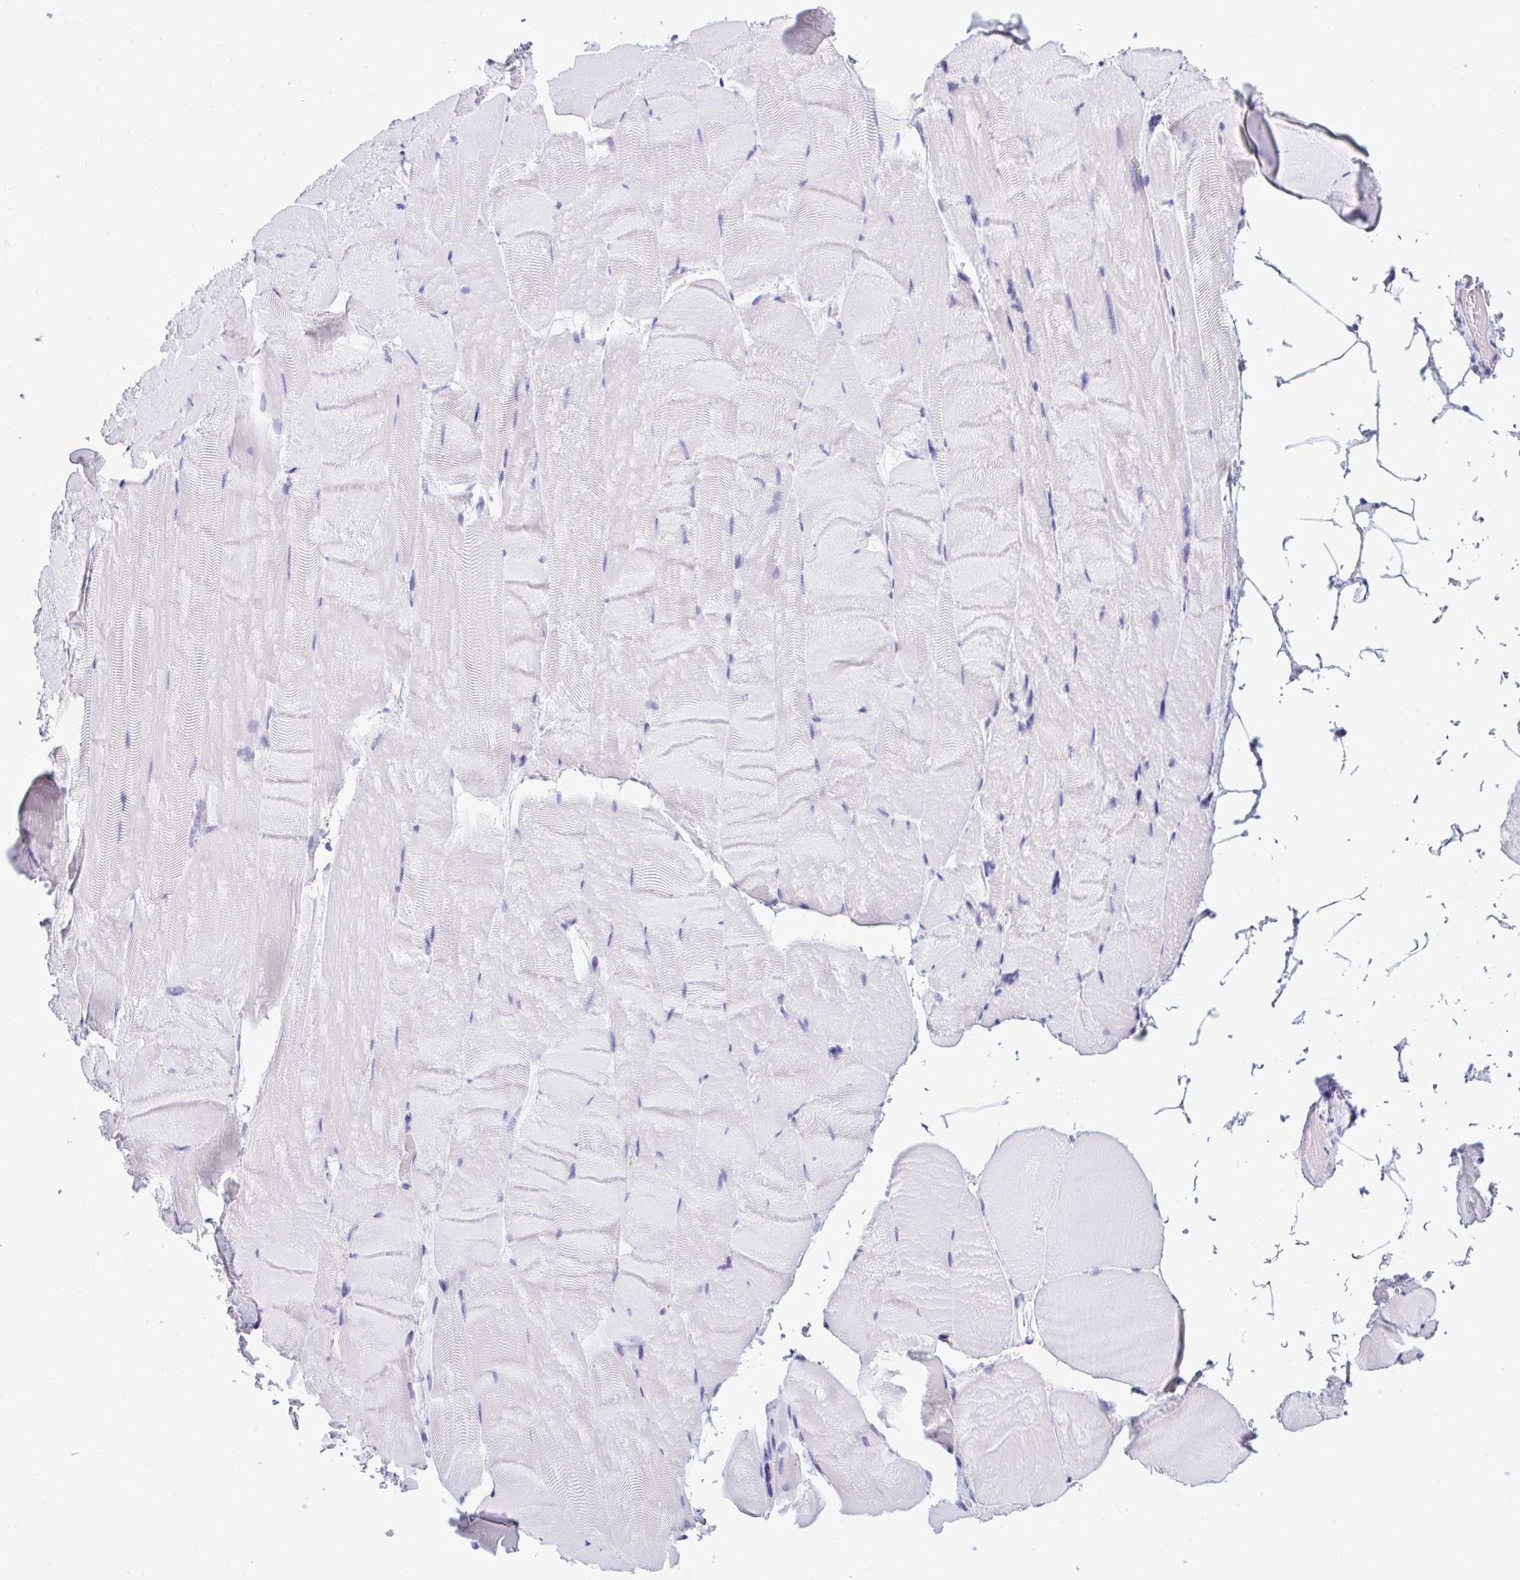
{"staining": {"intensity": "negative", "quantity": "none", "location": "none"}, "tissue": "skeletal muscle", "cell_type": "Myocytes", "image_type": "normal", "snomed": [{"axis": "morphology", "description": "Normal tissue, NOS"}, {"axis": "topography", "description": "Skeletal muscle"}], "caption": "Immunohistochemistry of unremarkable skeletal muscle displays no positivity in myocytes.", "gene": "PIGK", "patient": {"sex": "female", "age": 64}}